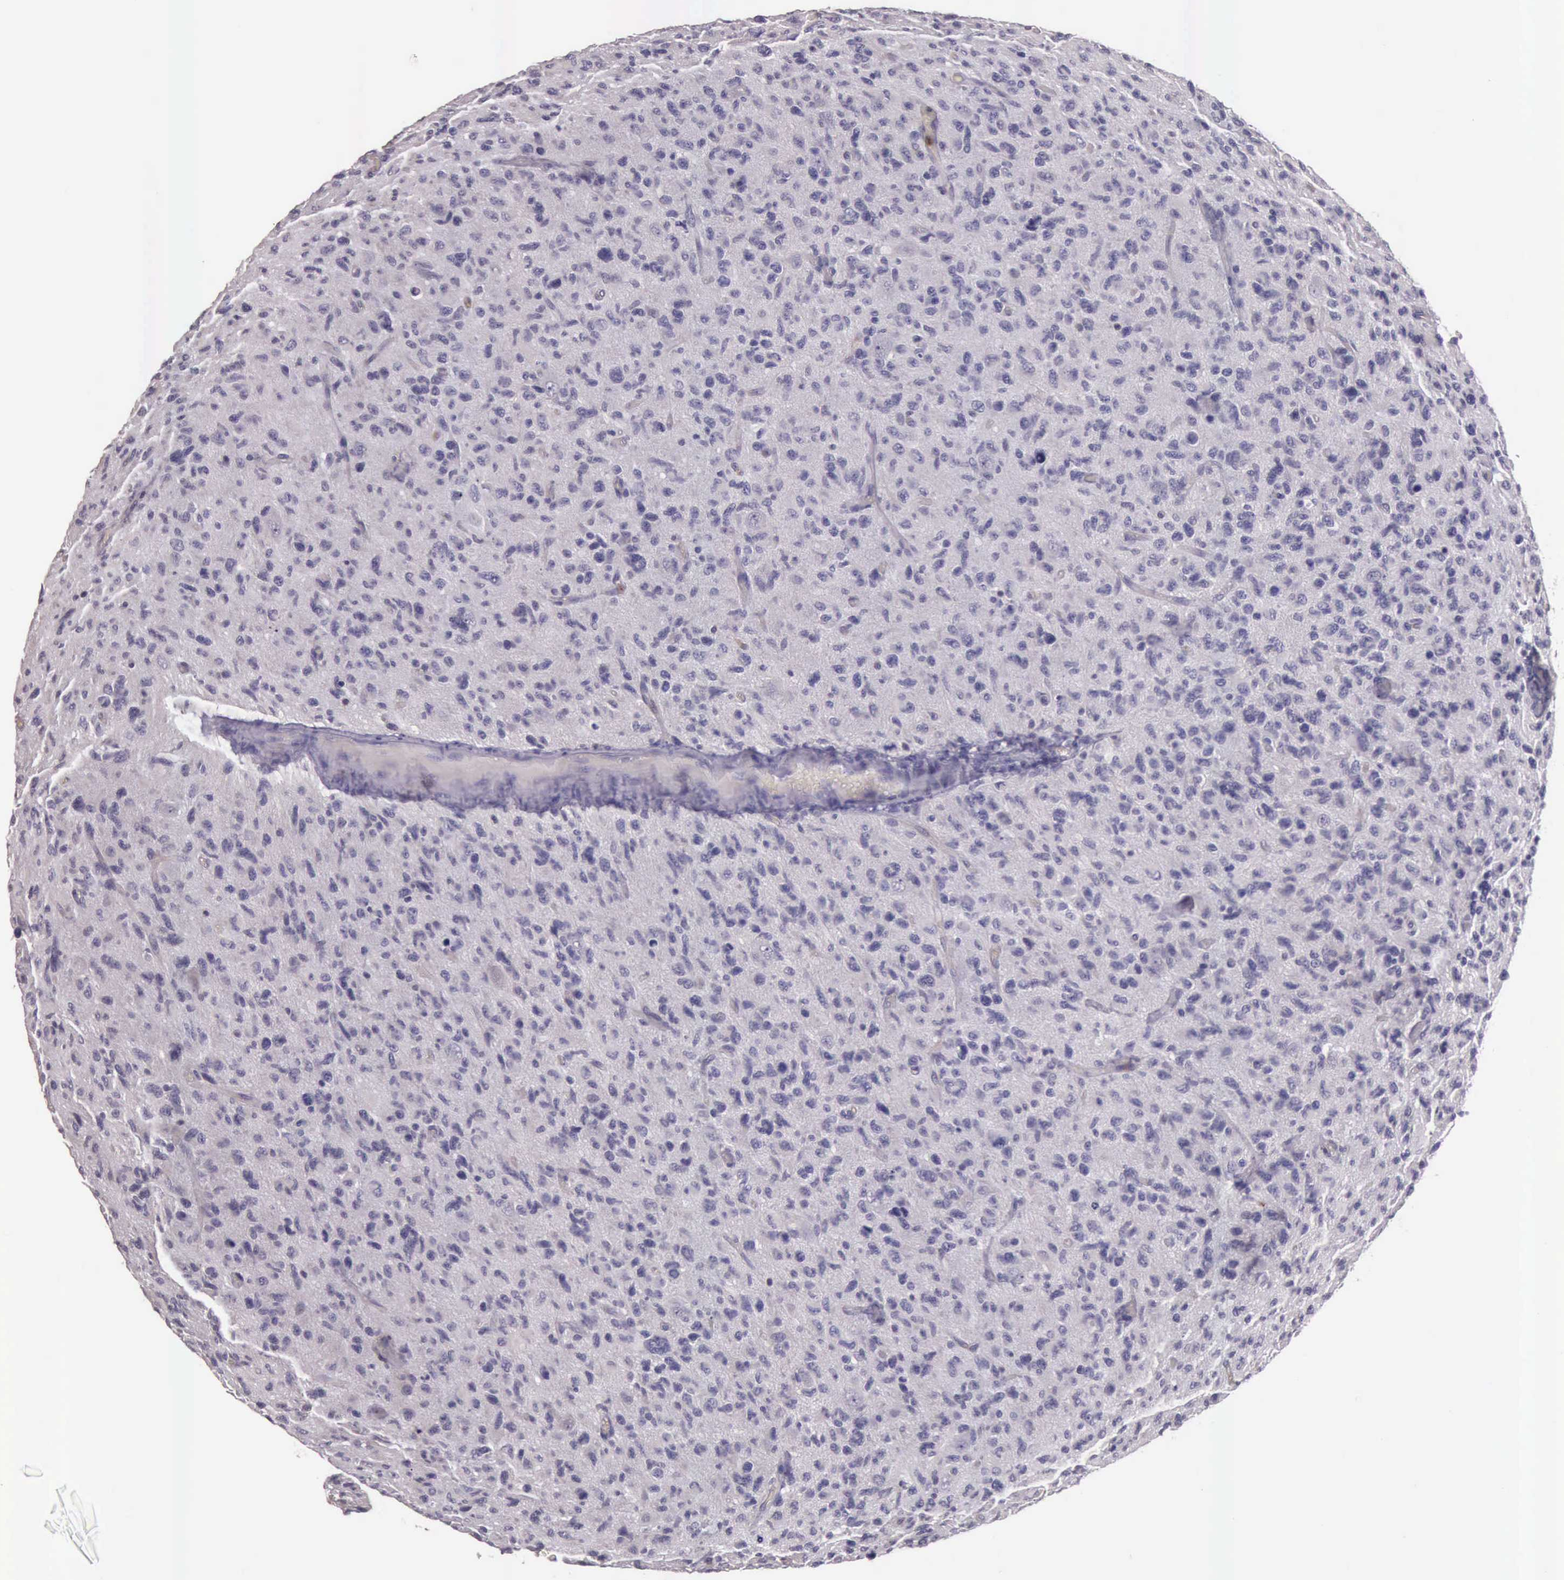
{"staining": {"intensity": "negative", "quantity": "none", "location": "none"}, "tissue": "glioma", "cell_type": "Tumor cells", "image_type": "cancer", "snomed": [{"axis": "morphology", "description": "Glioma, malignant, High grade"}, {"axis": "topography", "description": "Brain"}], "caption": "DAB immunohistochemical staining of human high-grade glioma (malignant) shows no significant staining in tumor cells.", "gene": "TCEANC", "patient": {"sex": "female", "age": 60}}